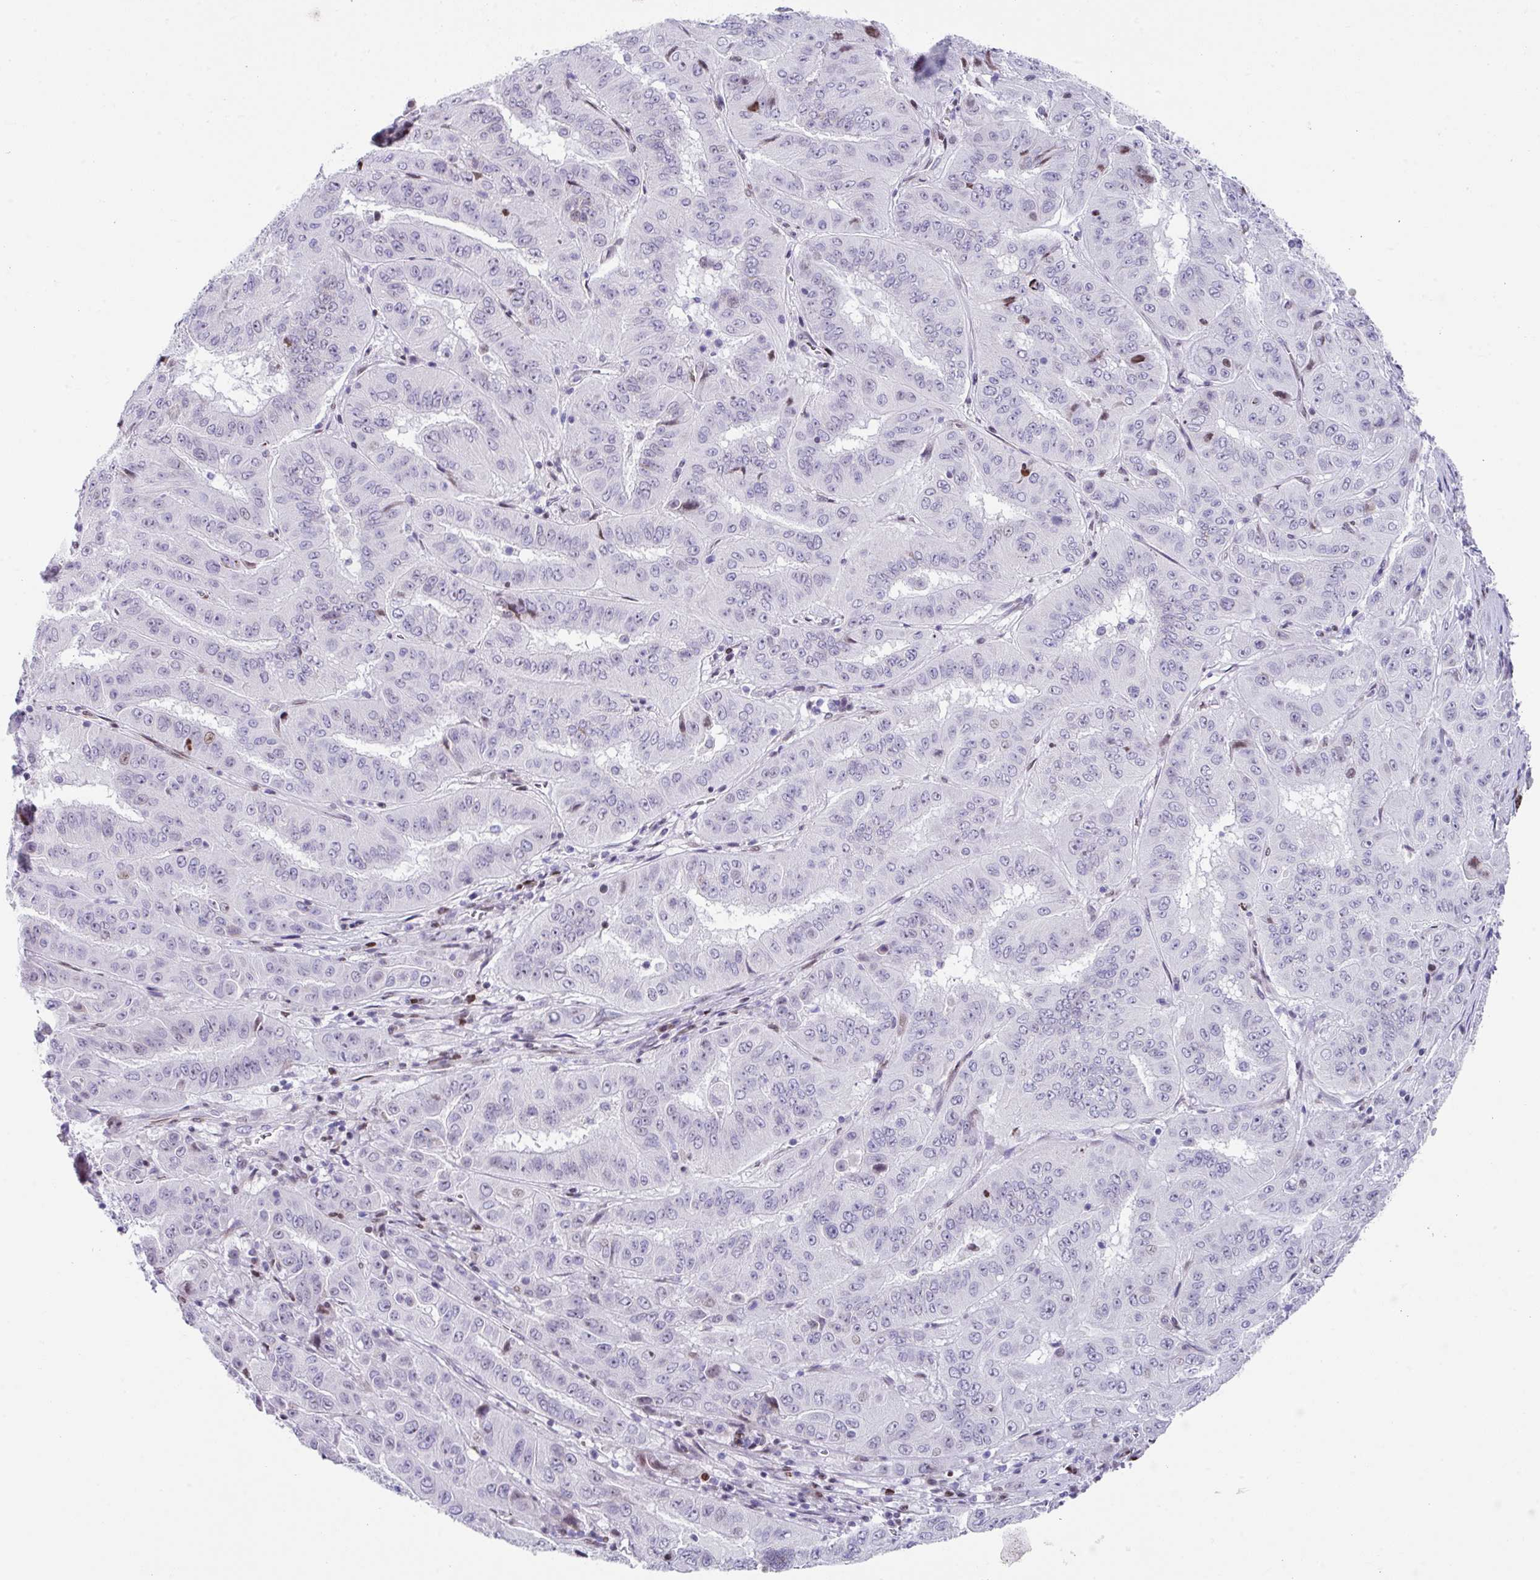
{"staining": {"intensity": "moderate", "quantity": "<25%", "location": "nuclear"}, "tissue": "pancreatic cancer", "cell_type": "Tumor cells", "image_type": "cancer", "snomed": [{"axis": "morphology", "description": "Adenocarcinoma, NOS"}, {"axis": "topography", "description": "Pancreas"}], "caption": "Moderate nuclear expression for a protein is identified in about <25% of tumor cells of pancreatic adenocarcinoma using immunohistochemistry.", "gene": "TCF3", "patient": {"sex": "male", "age": 63}}